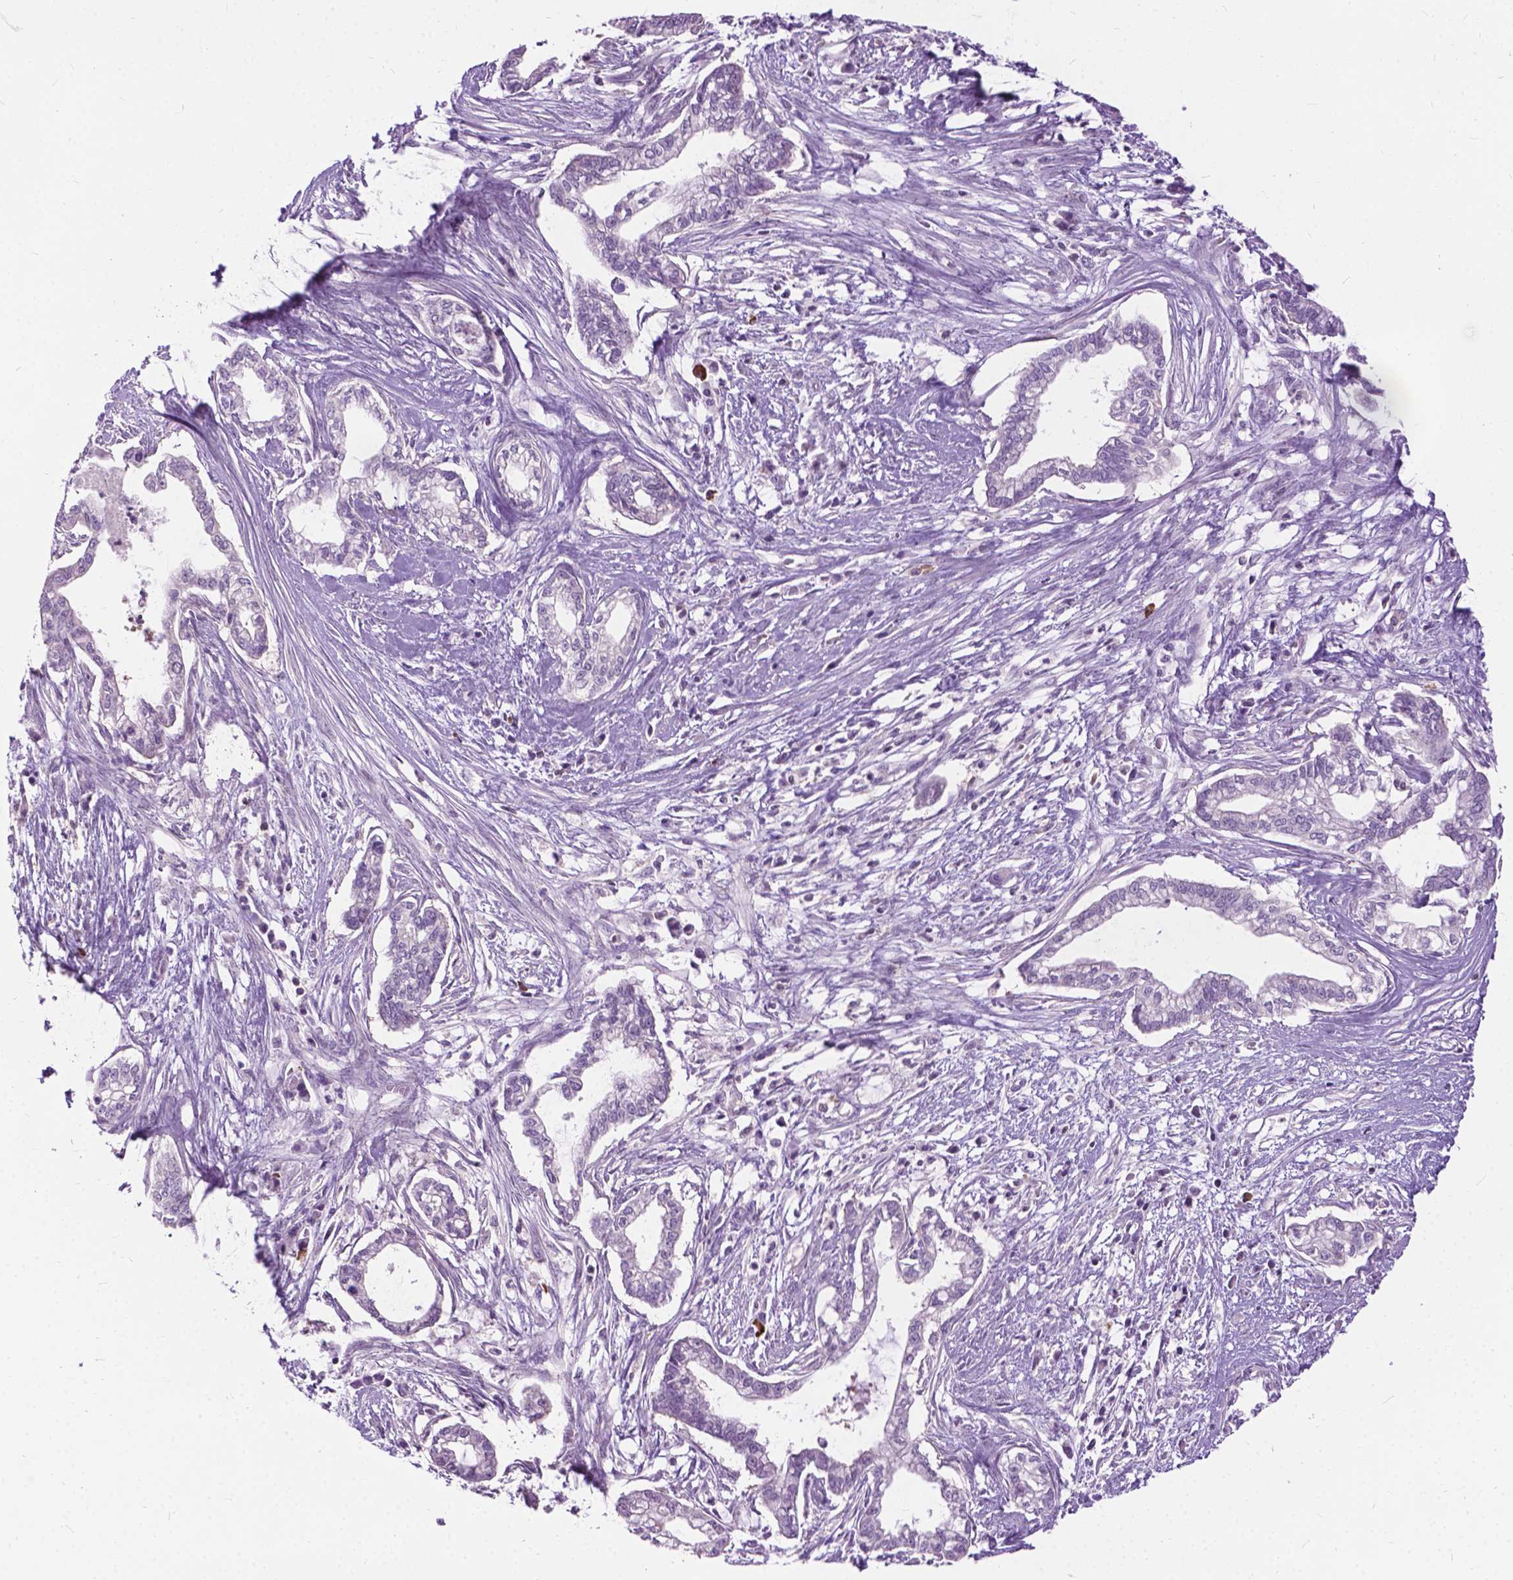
{"staining": {"intensity": "negative", "quantity": "none", "location": "none"}, "tissue": "cervical cancer", "cell_type": "Tumor cells", "image_type": "cancer", "snomed": [{"axis": "morphology", "description": "Adenocarcinoma, NOS"}, {"axis": "topography", "description": "Cervix"}], "caption": "This is an IHC photomicrograph of human cervical cancer. There is no staining in tumor cells.", "gene": "JAK3", "patient": {"sex": "female", "age": 62}}